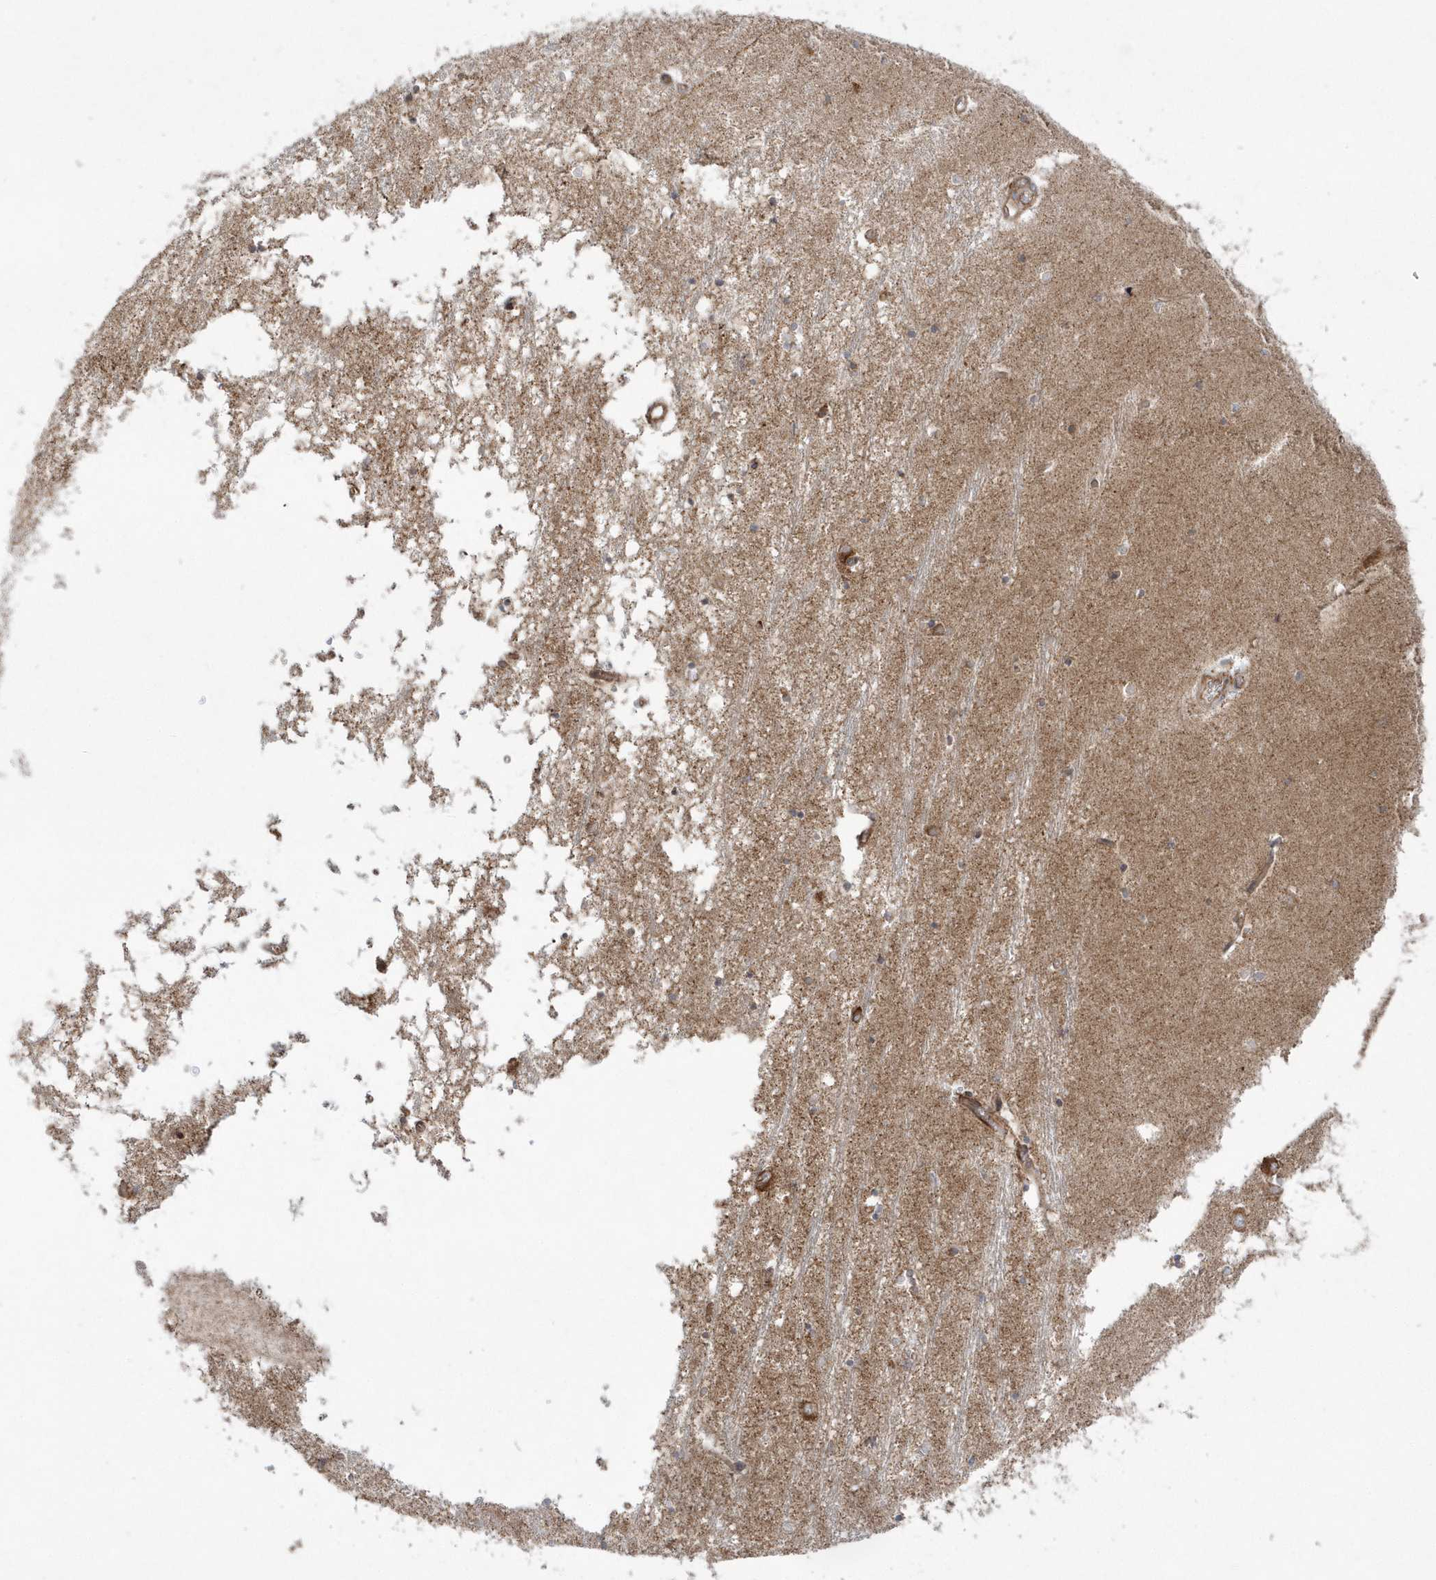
{"staining": {"intensity": "moderate", "quantity": "<25%", "location": "cytoplasmic/membranous"}, "tissue": "hippocampus", "cell_type": "Glial cells", "image_type": "normal", "snomed": [{"axis": "morphology", "description": "Normal tissue, NOS"}, {"axis": "topography", "description": "Hippocampus"}], "caption": "Hippocampus was stained to show a protein in brown. There is low levels of moderate cytoplasmic/membranous expression in approximately <25% of glial cells. Using DAB (3,3'-diaminobenzidine) (brown) and hematoxylin (blue) stains, captured at high magnification using brightfield microscopy.", "gene": "SH3BP2", "patient": {"sex": "male", "age": 70}}